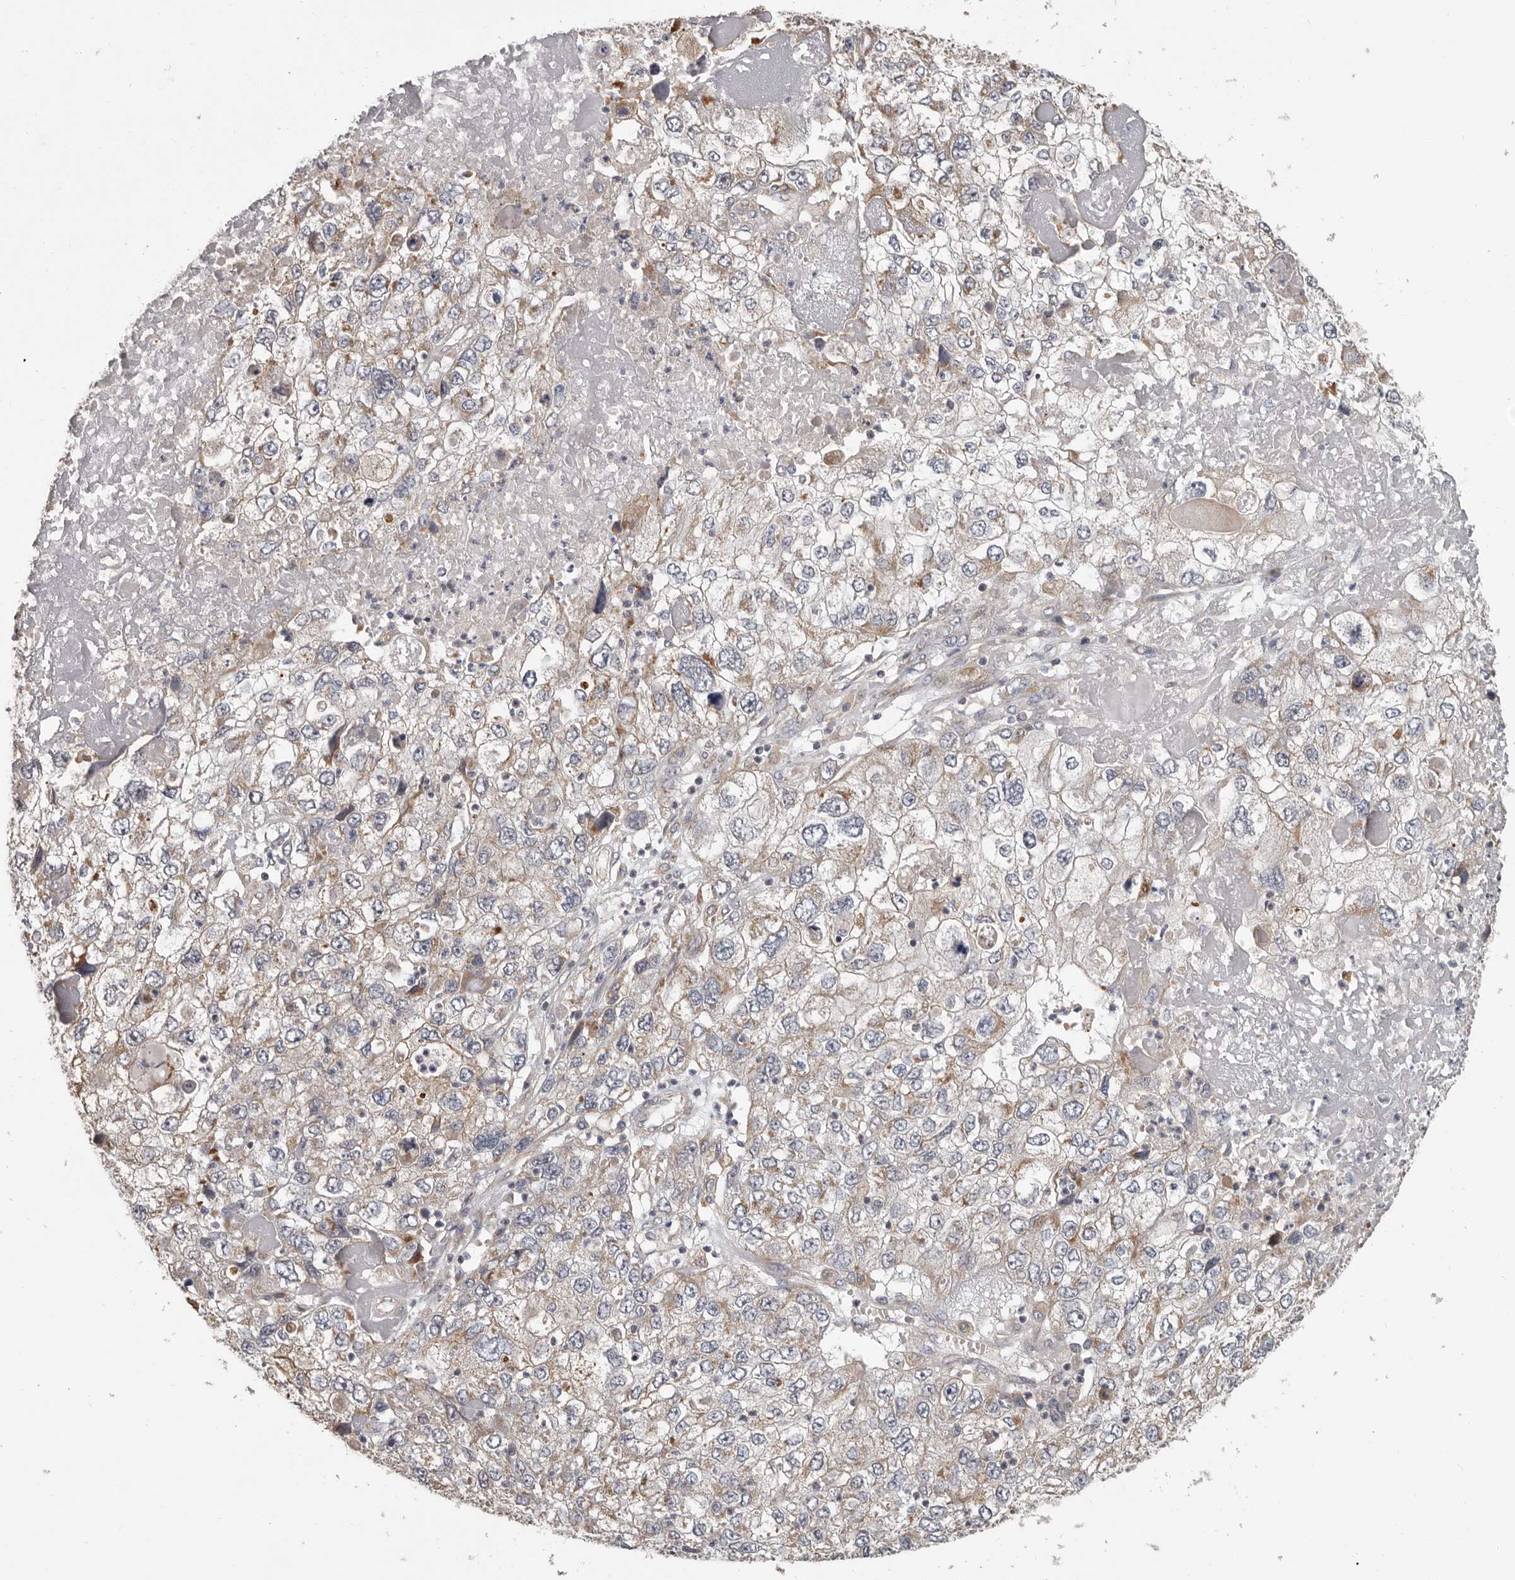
{"staining": {"intensity": "weak", "quantity": ">75%", "location": "cytoplasmic/membranous"}, "tissue": "endometrial cancer", "cell_type": "Tumor cells", "image_type": "cancer", "snomed": [{"axis": "morphology", "description": "Adenocarcinoma, NOS"}, {"axis": "topography", "description": "Endometrium"}], "caption": "IHC image of neoplastic tissue: adenocarcinoma (endometrial) stained using immunohistochemistry shows low levels of weak protein expression localized specifically in the cytoplasmic/membranous of tumor cells, appearing as a cytoplasmic/membranous brown color.", "gene": "UNK", "patient": {"sex": "female", "age": 49}}